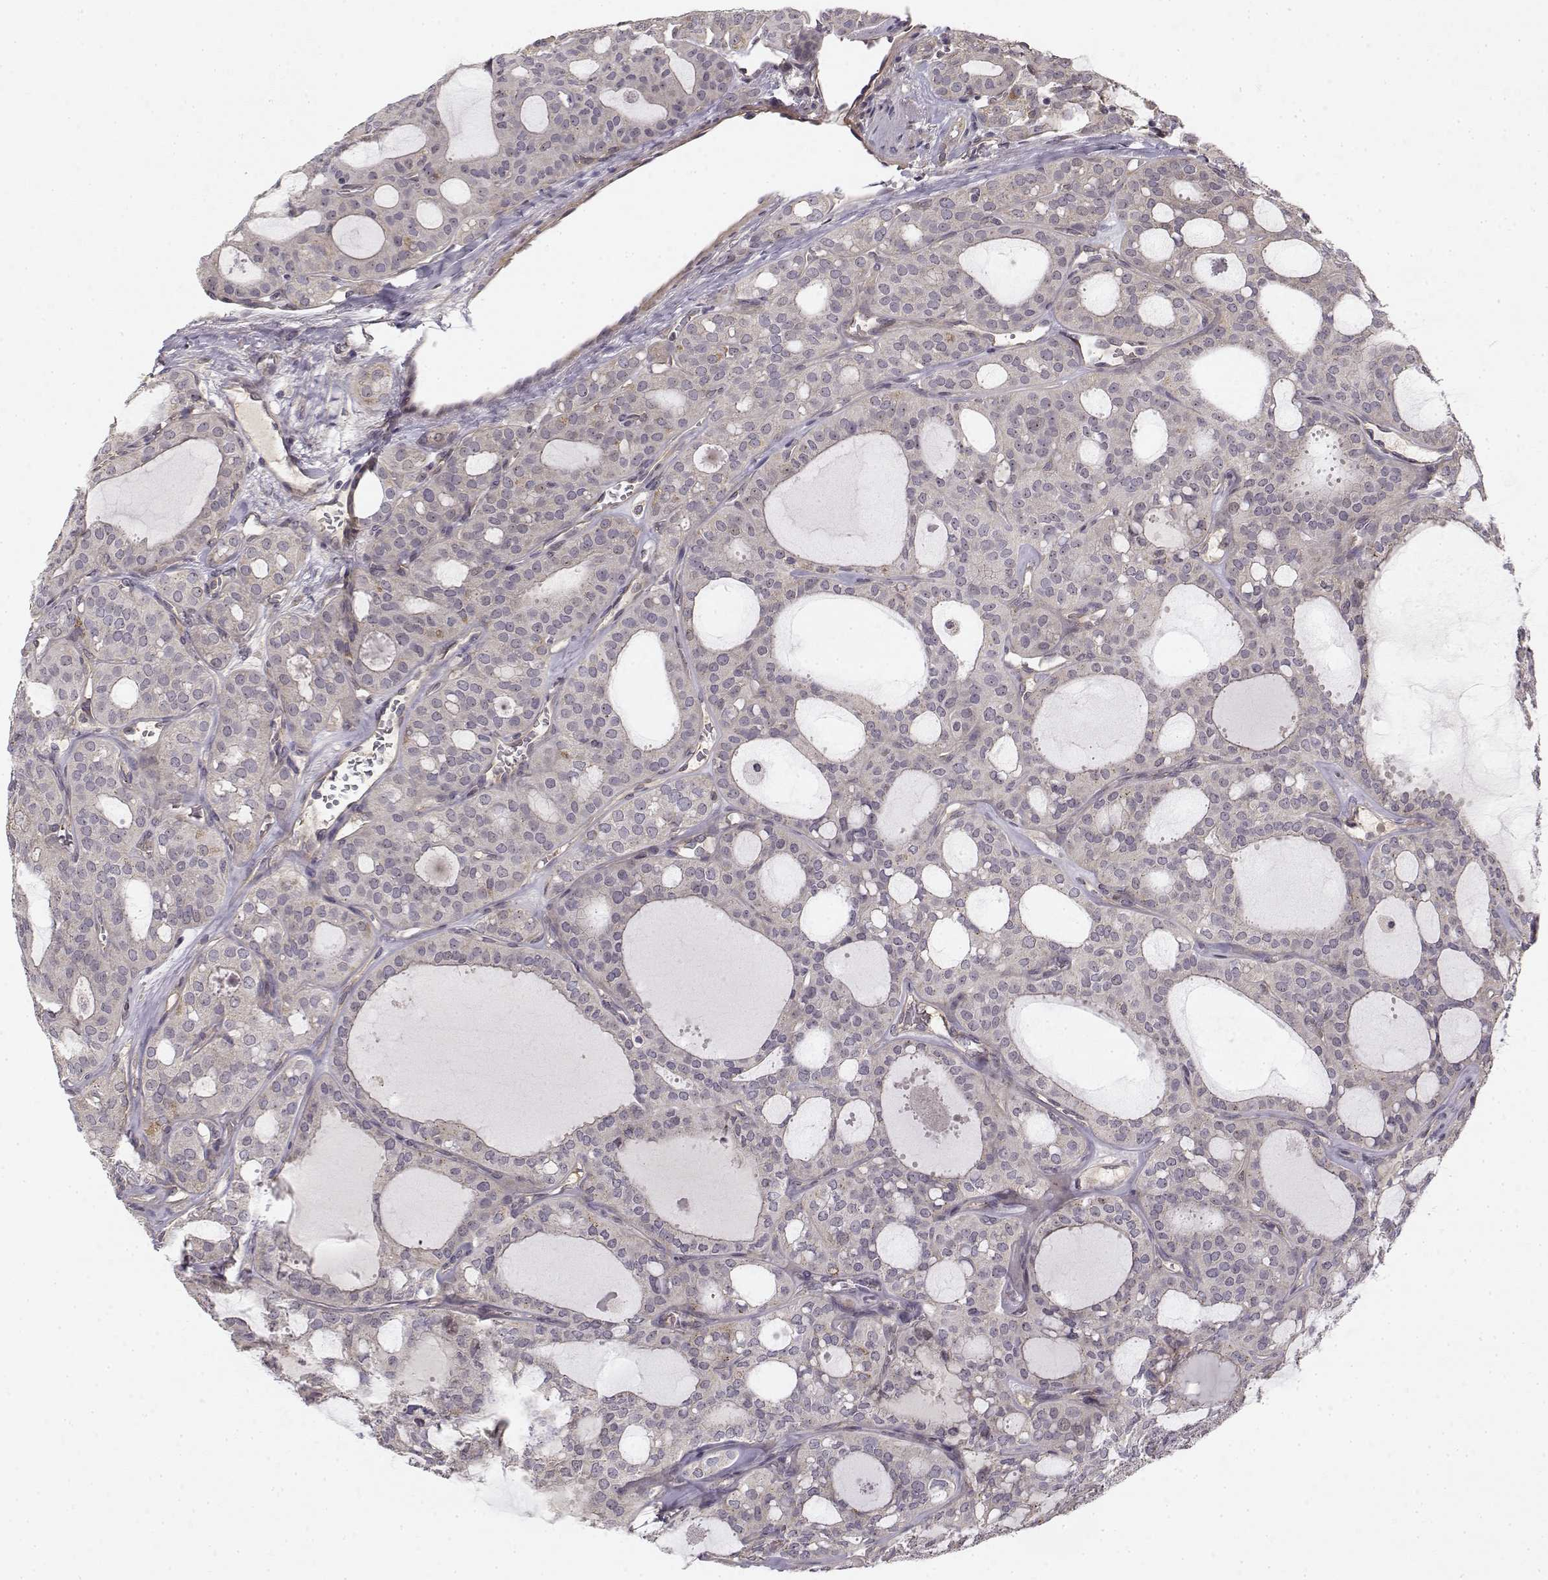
{"staining": {"intensity": "negative", "quantity": "none", "location": "none"}, "tissue": "thyroid cancer", "cell_type": "Tumor cells", "image_type": "cancer", "snomed": [{"axis": "morphology", "description": "Follicular adenoma carcinoma, NOS"}, {"axis": "topography", "description": "Thyroid gland"}], "caption": "Tumor cells show no significant protein staining in thyroid cancer.", "gene": "MED12L", "patient": {"sex": "male", "age": 75}}